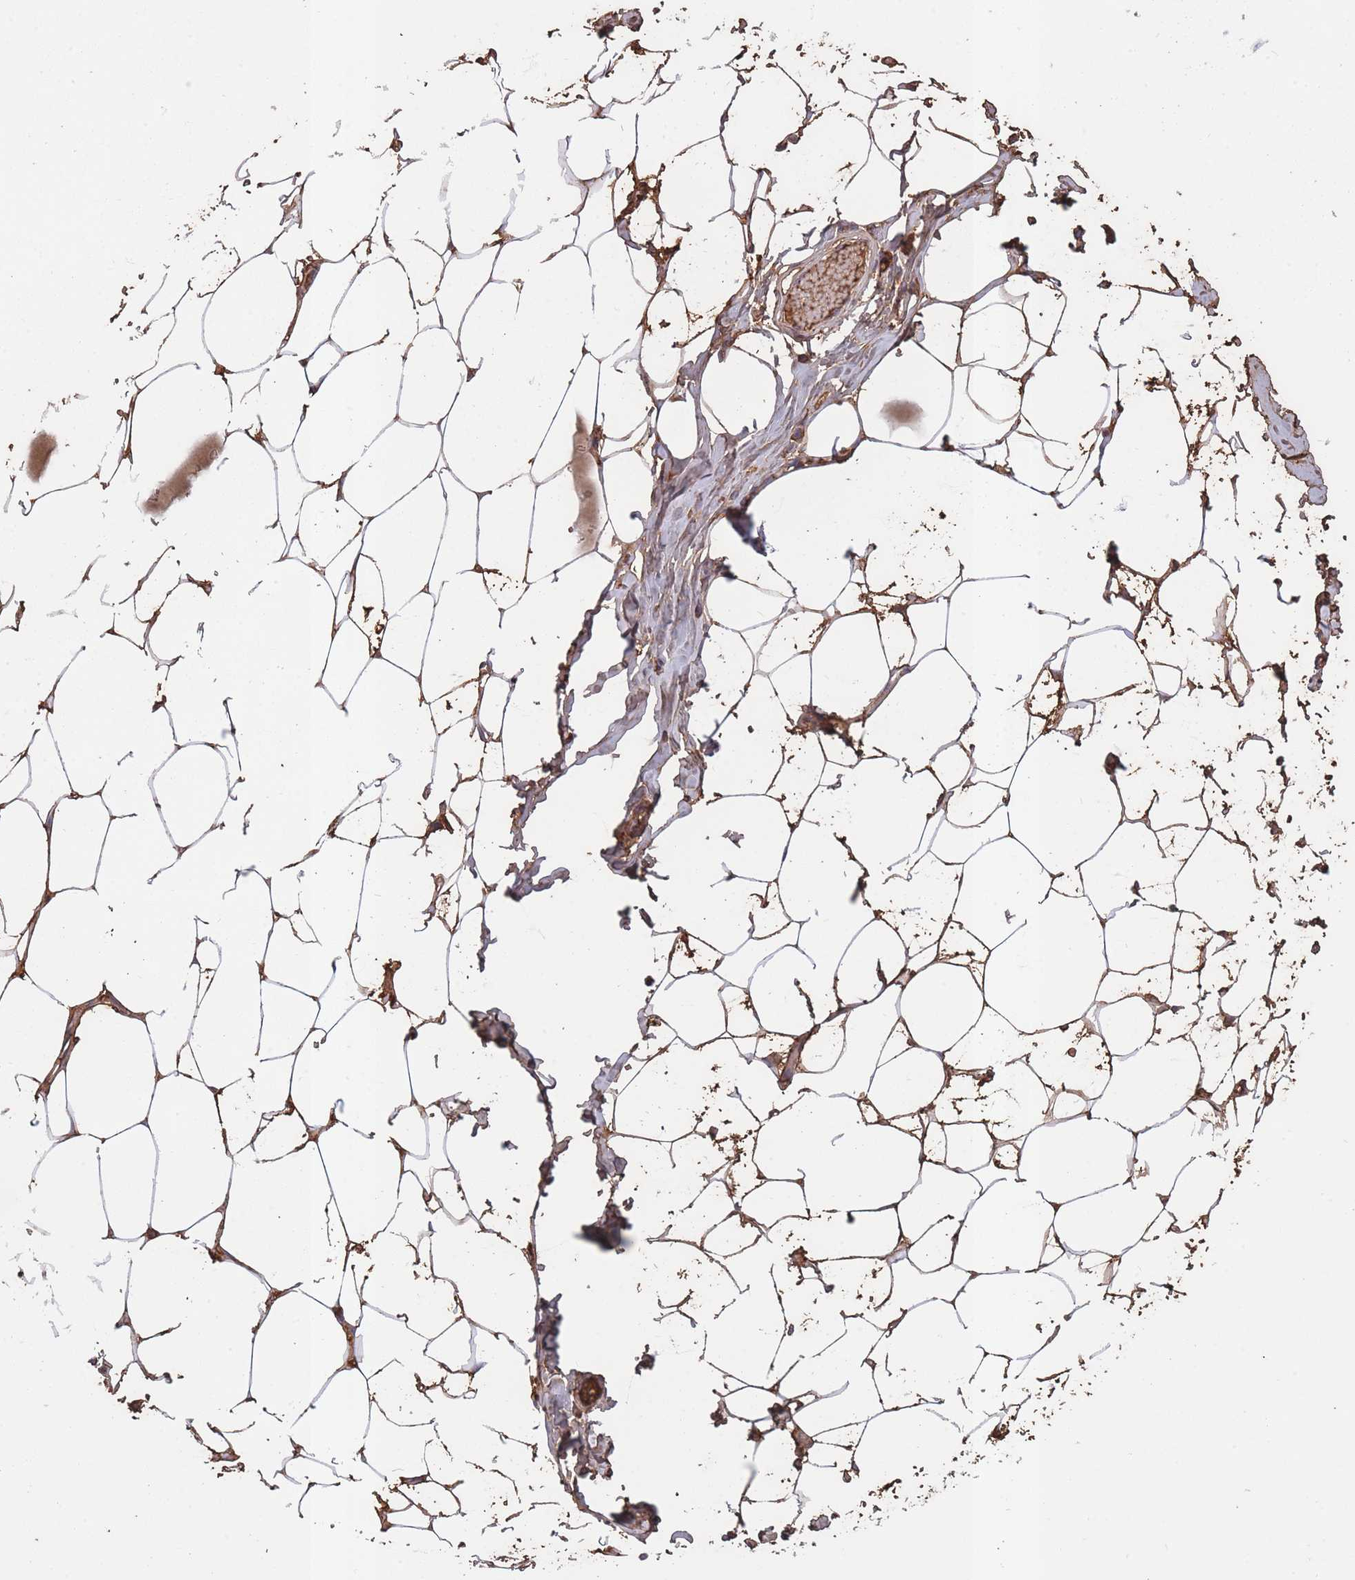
{"staining": {"intensity": "moderate", "quantity": ">75%", "location": "cytoplasmic/membranous"}, "tissue": "breast", "cell_type": "Adipocytes", "image_type": "normal", "snomed": [{"axis": "morphology", "description": "Normal tissue, NOS"}, {"axis": "topography", "description": "Breast"}], "caption": "An immunohistochemistry (IHC) histopathology image of unremarkable tissue is shown. Protein staining in brown highlights moderate cytoplasmic/membranous positivity in breast within adipocytes. The staining was performed using DAB (3,3'-diaminobenzidine) to visualize the protein expression in brown, while the nuclei were stained in blue with hematoxylin (Magnification: 20x).", "gene": "KAT2A", "patient": {"sex": "female", "age": 27}}